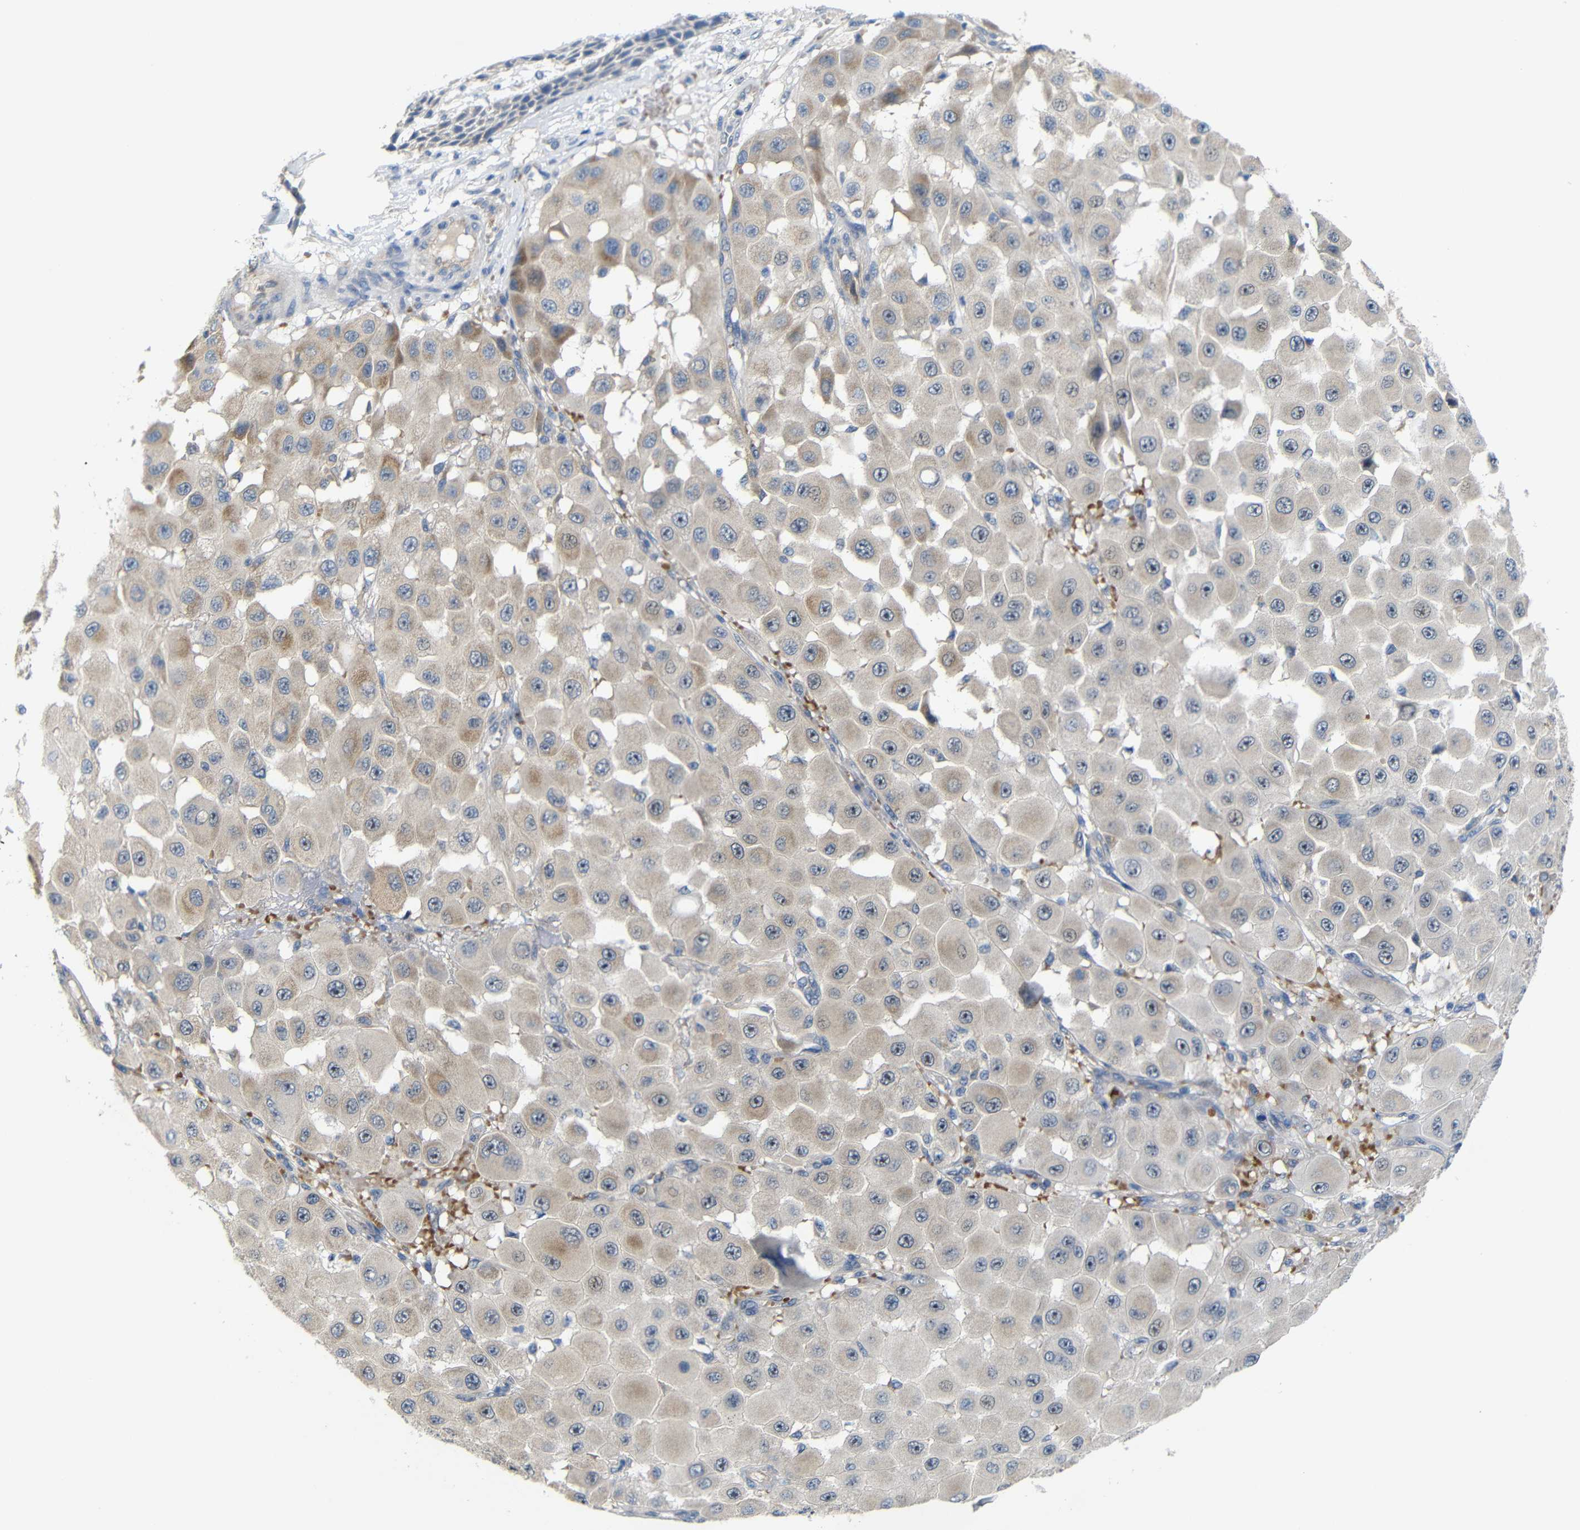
{"staining": {"intensity": "weak", "quantity": ">75%", "location": "cytoplasmic/membranous"}, "tissue": "melanoma", "cell_type": "Tumor cells", "image_type": "cancer", "snomed": [{"axis": "morphology", "description": "Malignant melanoma, NOS"}, {"axis": "topography", "description": "Skin"}], "caption": "A high-resolution photomicrograph shows immunohistochemistry (IHC) staining of melanoma, which reveals weak cytoplasmic/membranous positivity in approximately >75% of tumor cells.", "gene": "TBC1D32", "patient": {"sex": "female", "age": 81}}